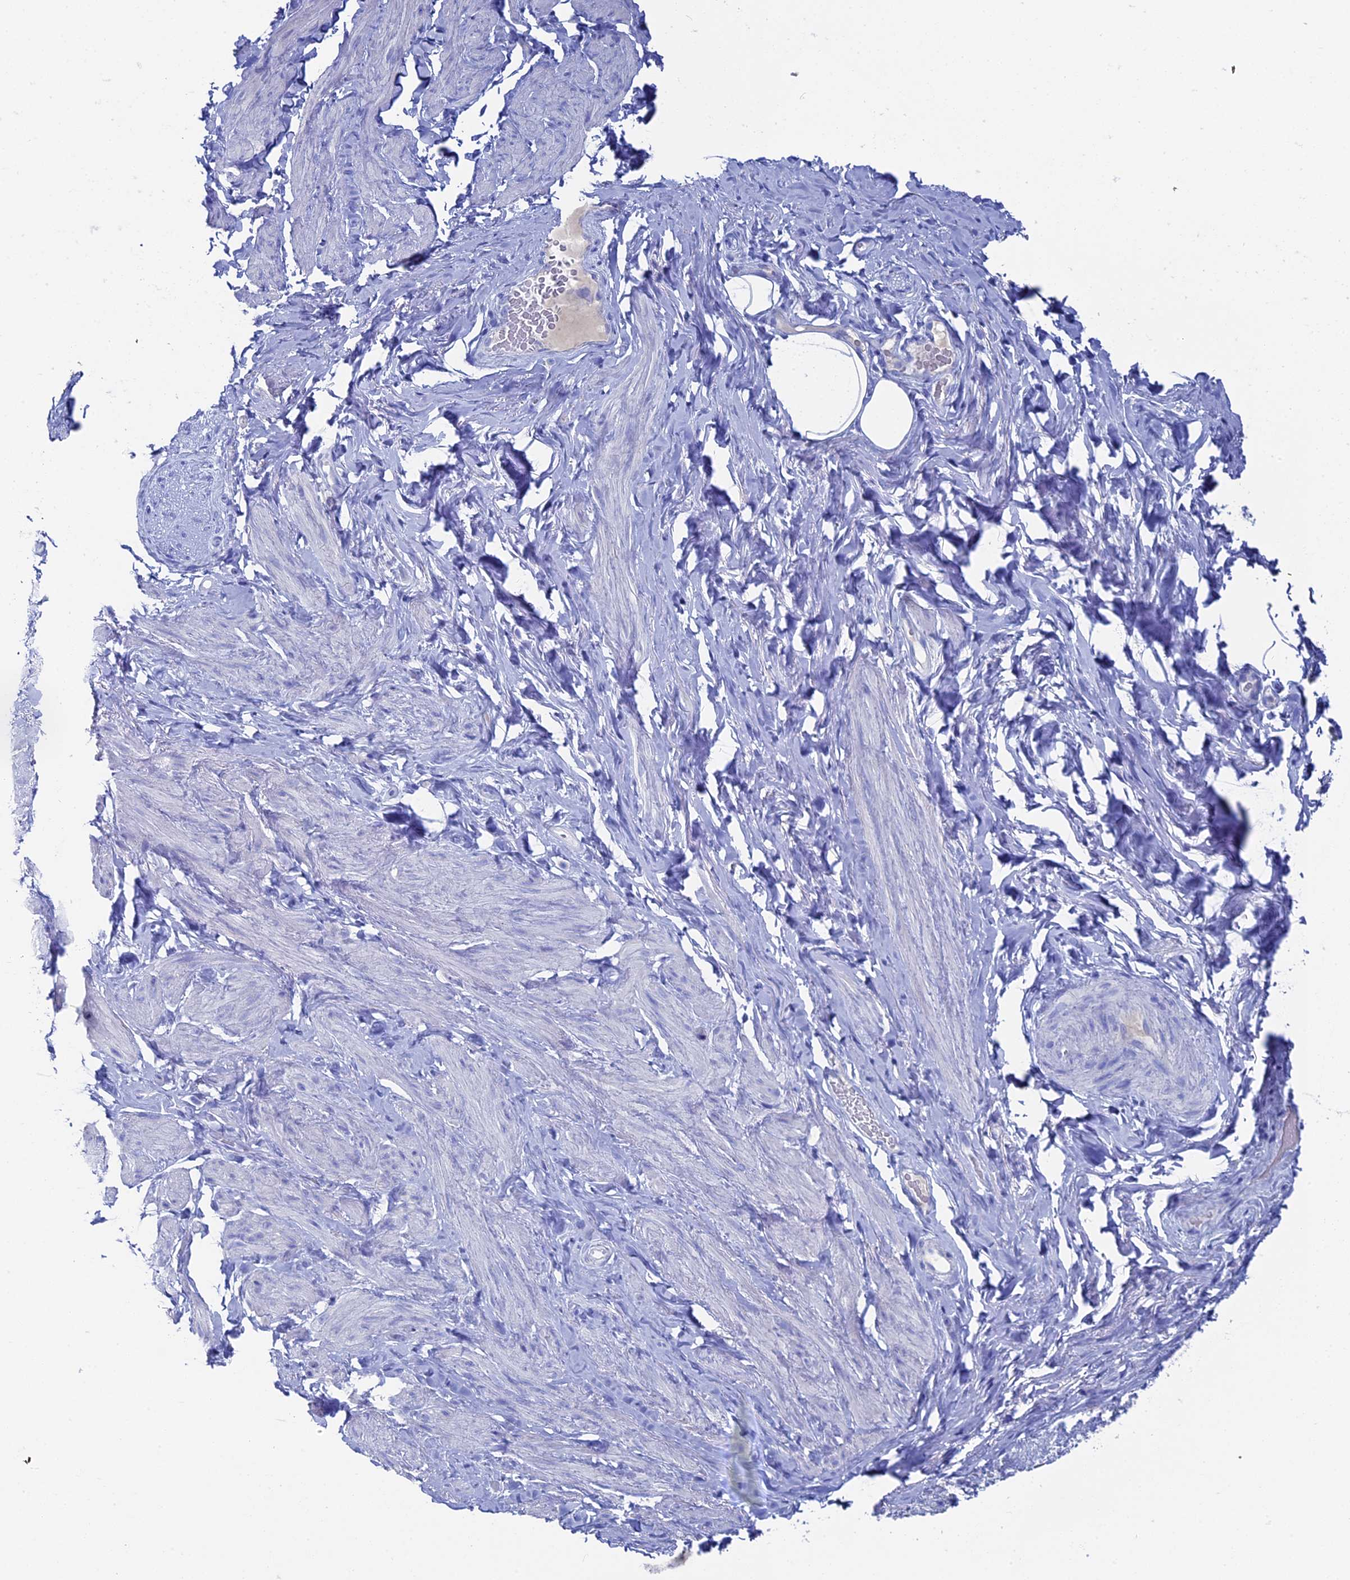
{"staining": {"intensity": "negative", "quantity": "none", "location": "none"}, "tissue": "smooth muscle", "cell_type": "Smooth muscle cells", "image_type": "normal", "snomed": [{"axis": "morphology", "description": "Normal tissue, NOS"}, {"axis": "topography", "description": "Smooth muscle"}, {"axis": "topography", "description": "Peripheral nerve tissue"}], "caption": "An immunohistochemistry image of benign smooth muscle is shown. There is no staining in smooth muscle cells of smooth muscle. (Brightfield microscopy of DAB immunohistochemistry at high magnification).", "gene": "UNC119", "patient": {"sex": "male", "age": 69}}